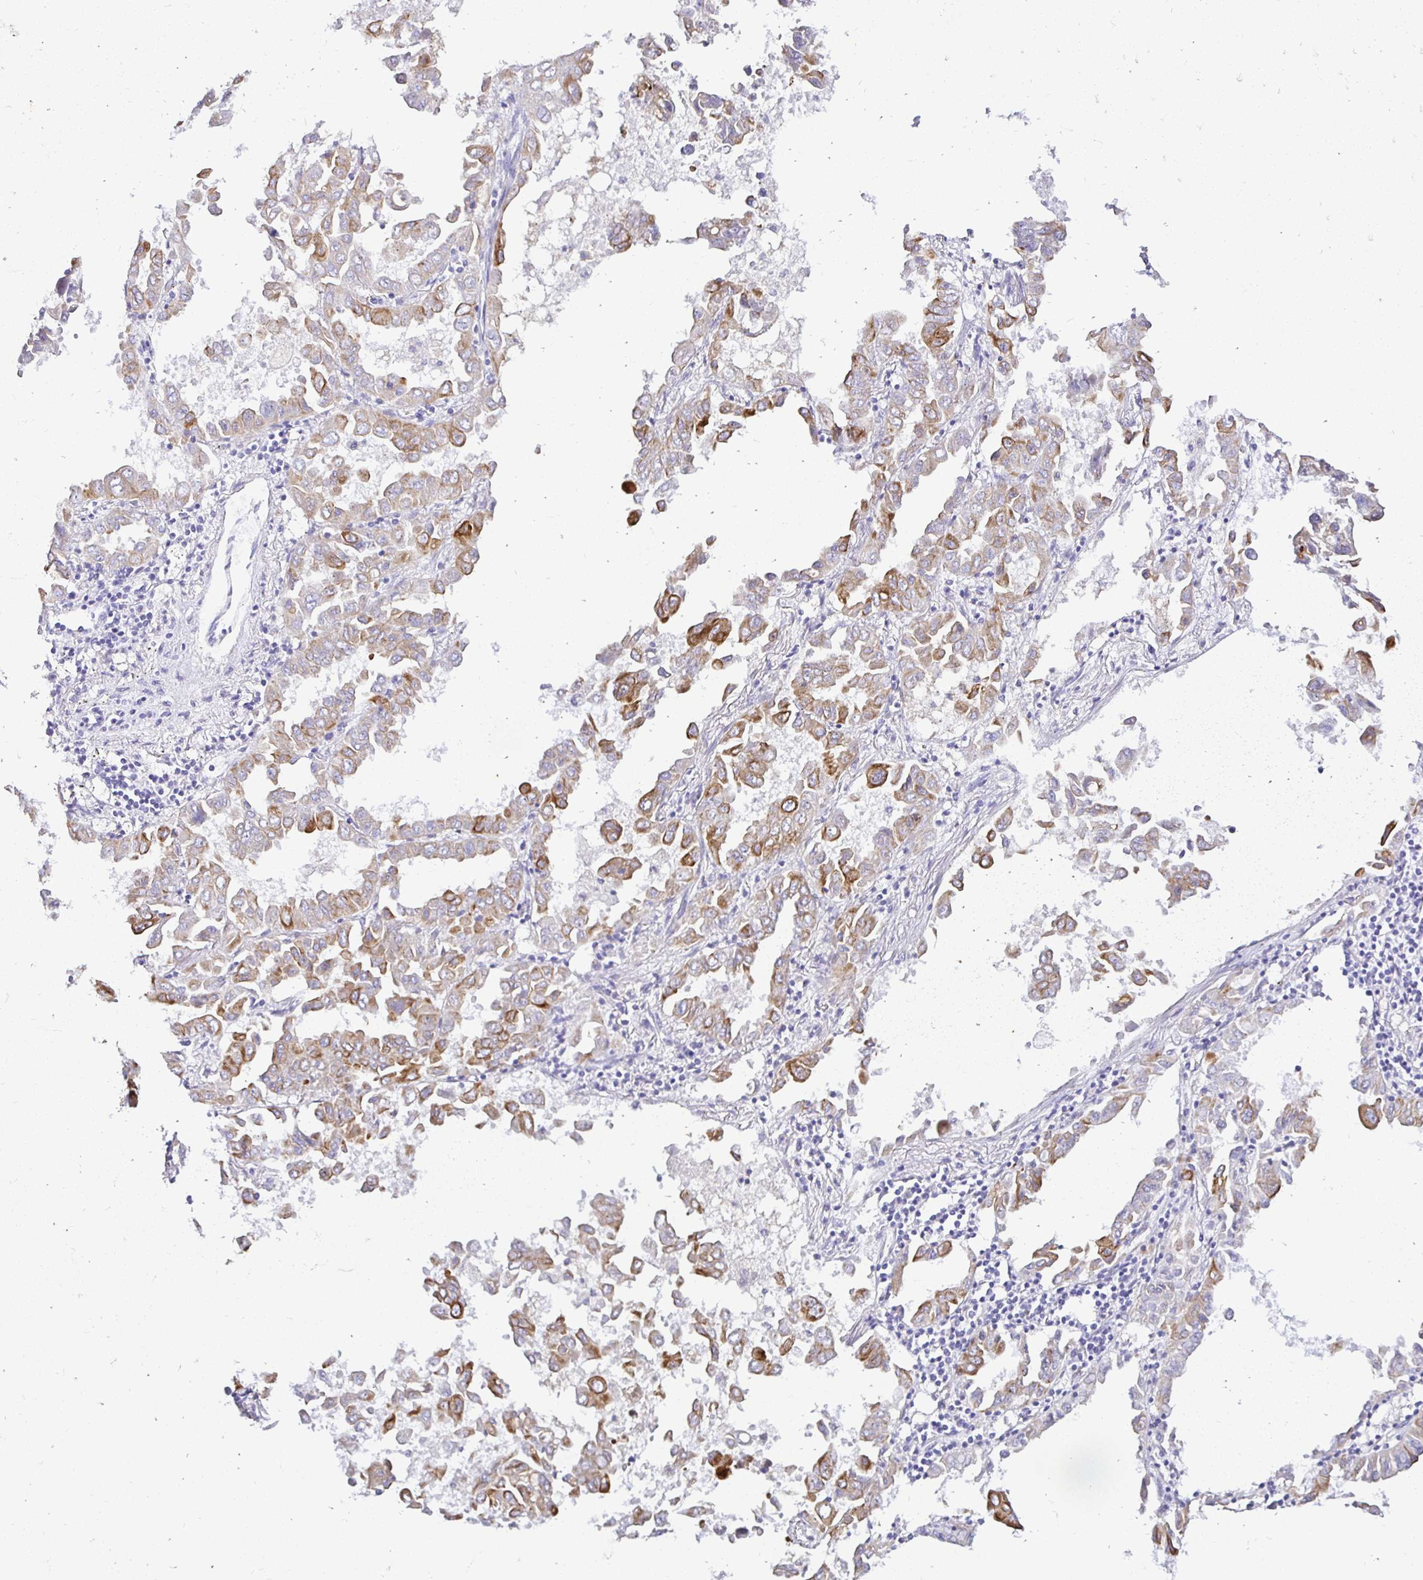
{"staining": {"intensity": "moderate", "quantity": ">75%", "location": "cytoplasmic/membranous"}, "tissue": "lung cancer", "cell_type": "Tumor cells", "image_type": "cancer", "snomed": [{"axis": "morphology", "description": "Adenocarcinoma, NOS"}, {"axis": "topography", "description": "Lung"}], "caption": "Immunohistochemical staining of human lung adenocarcinoma demonstrates moderate cytoplasmic/membranous protein positivity in approximately >75% of tumor cells.", "gene": "TAF1D", "patient": {"sex": "male", "age": 64}}